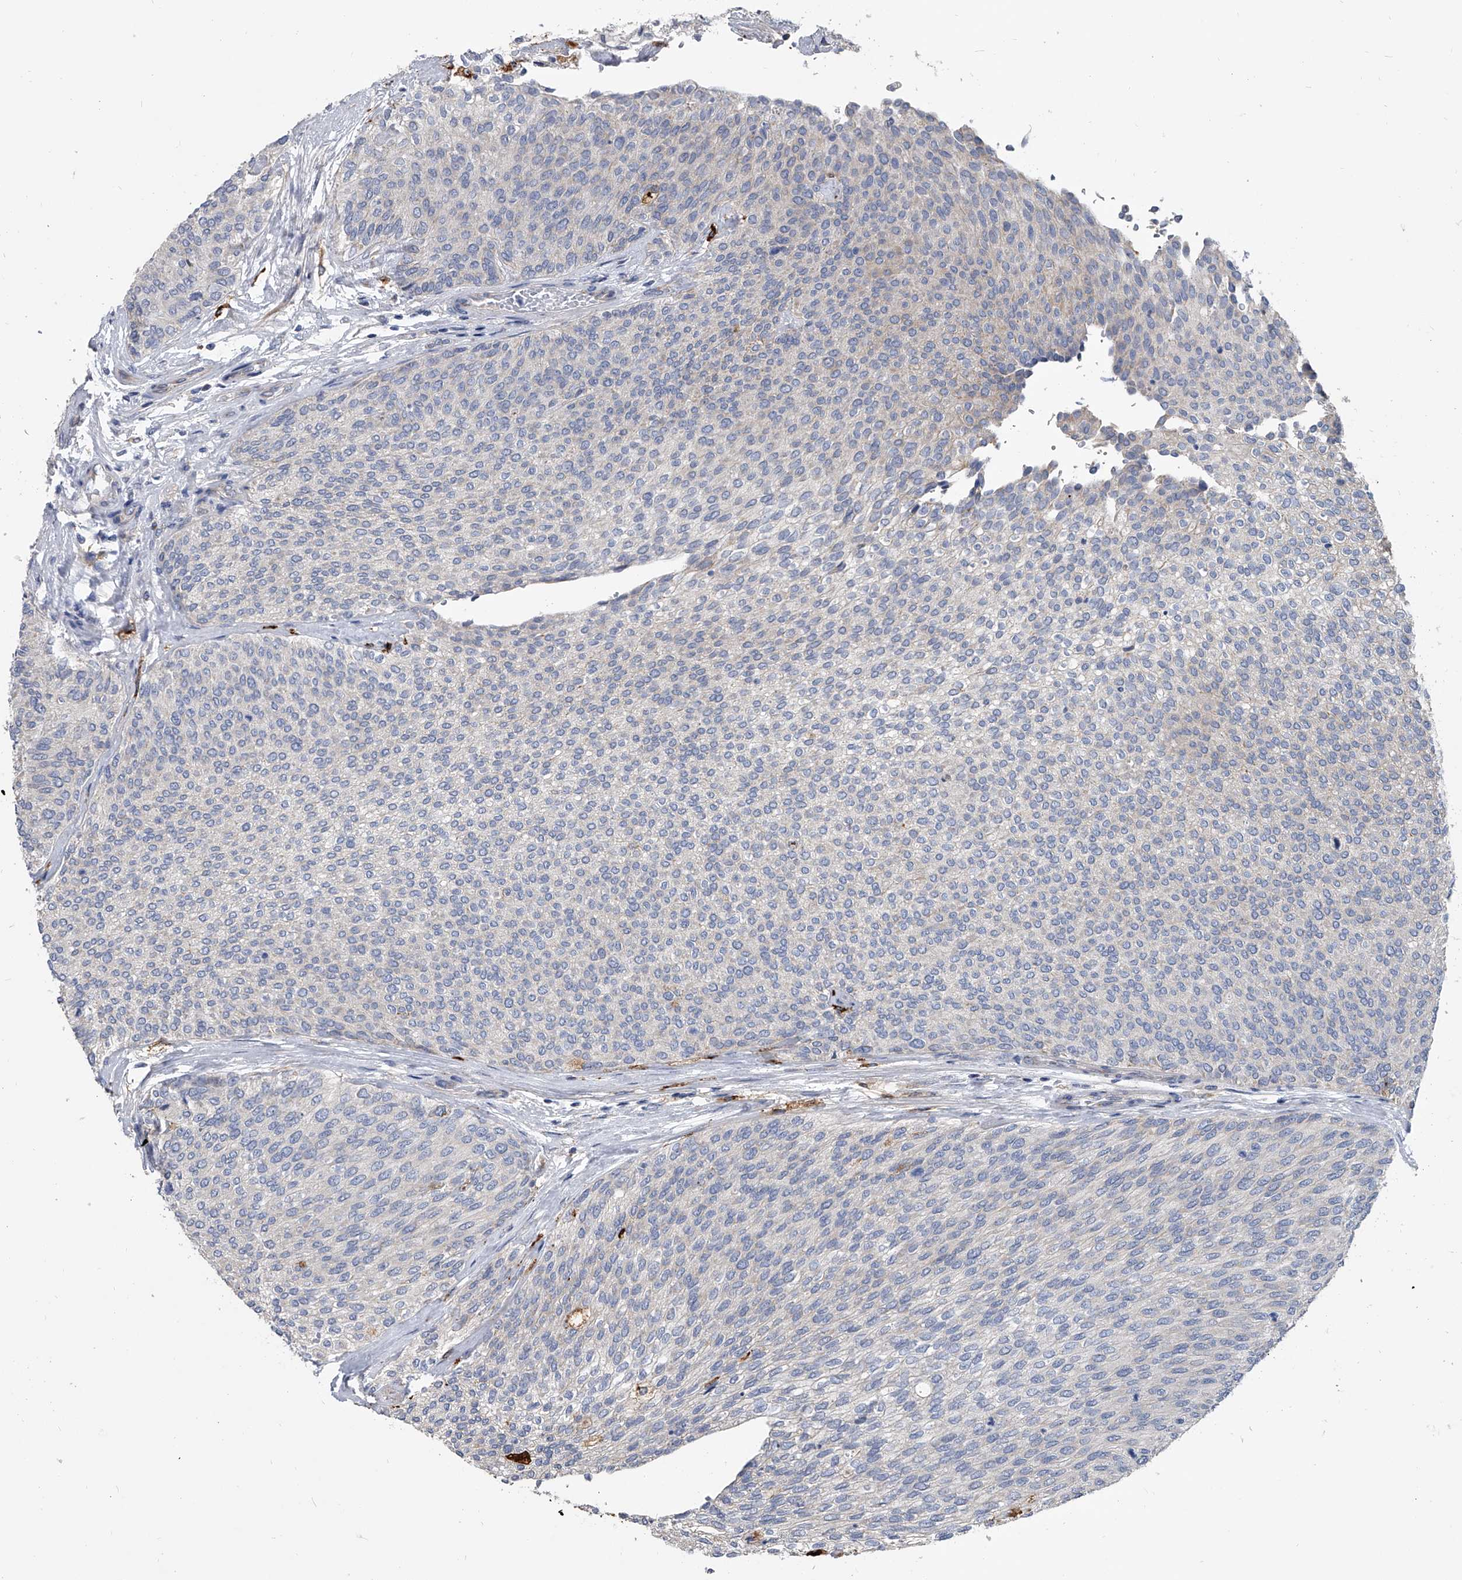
{"staining": {"intensity": "negative", "quantity": "none", "location": "none"}, "tissue": "urothelial cancer", "cell_type": "Tumor cells", "image_type": "cancer", "snomed": [{"axis": "morphology", "description": "Urothelial carcinoma, Low grade"}, {"axis": "topography", "description": "Urinary bladder"}], "caption": "DAB immunohistochemical staining of human urothelial cancer shows no significant positivity in tumor cells.", "gene": "SPP1", "patient": {"sex": "female", "age": 79}}